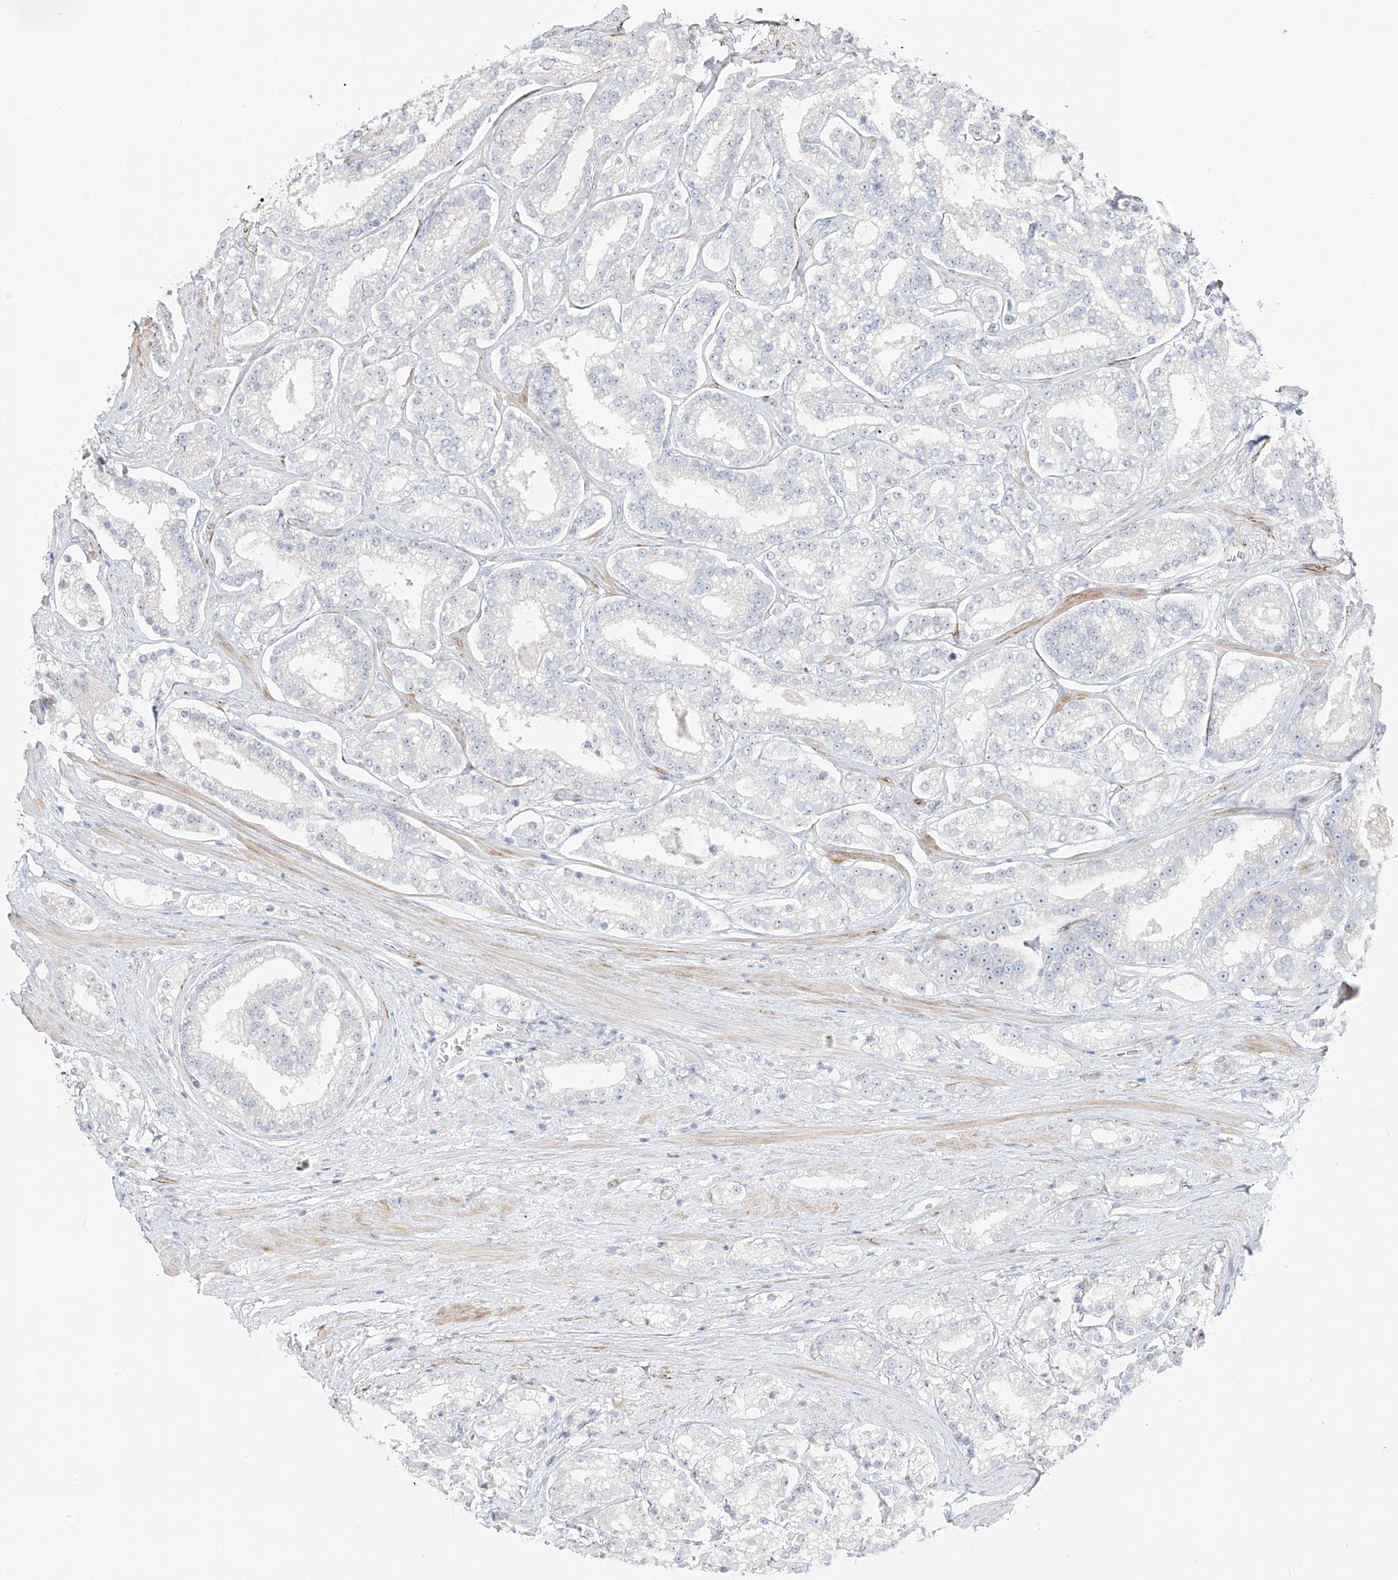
{"staining": {"intensity": "negative", "quantity": "none", "location": "none"}, "tissue": "prostate cancer", "cell_type": "Tumor cells", "image_type": "cancer", "snomed": [{"axis": "morphology", "description": "Normal tissue, NOS"}, {"axis": "morphology", "description": "Adenocarcinoma, High grade"}, {"axis": "topography", "description": "Prostate"}], "caption": "Protein analysis of prostate adenocarcinoma (high-grade) shows no significant positivity in tumor cells.", "gene": "C11orf87", "patient": {"sex": "male", "age": 83}}